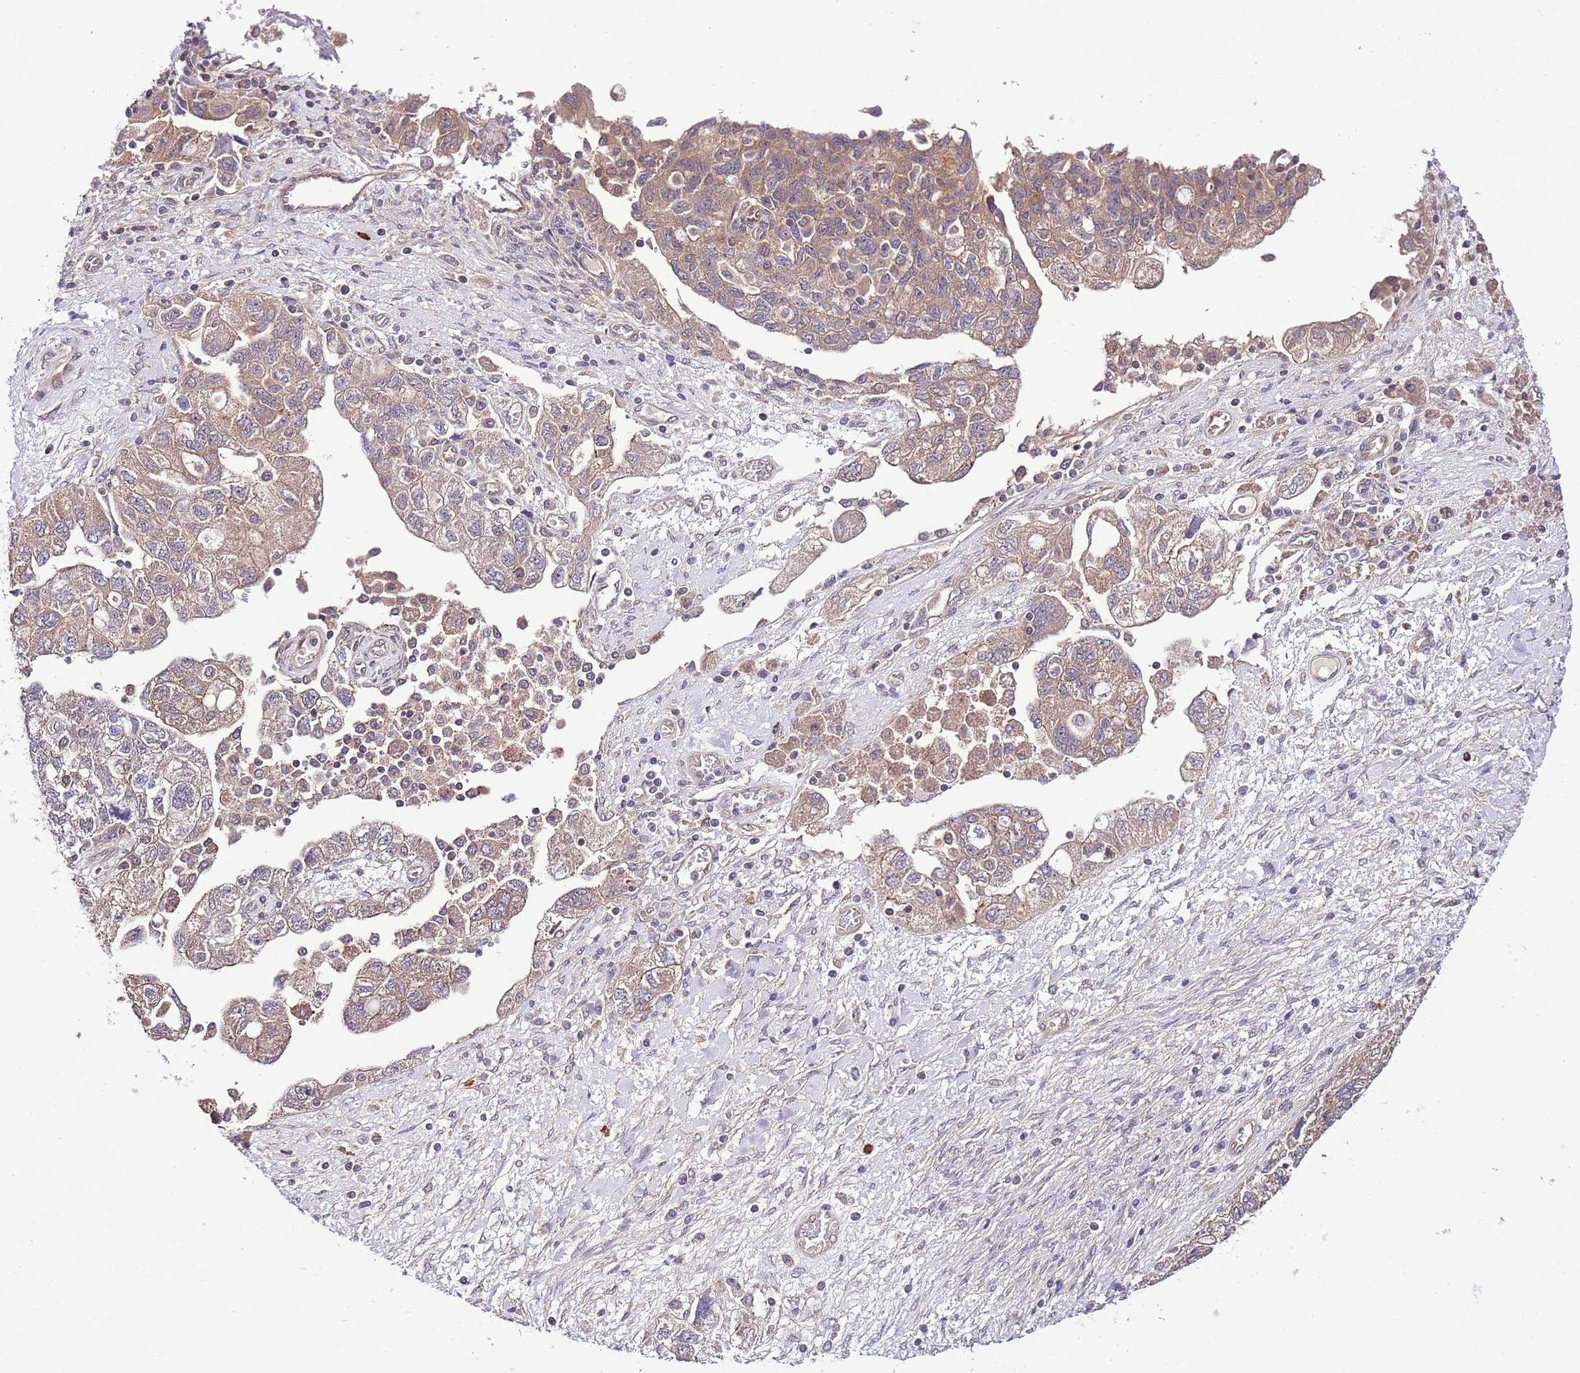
{"staining": {"intensity": "moderate", "quantity": "25%-75%", "location": "cytoplasmic/membranous"}, "tissue": "ovarian cancer", "cell_type": "Tumor cells", "image_type": "cancer", "snomed": [{"axis": "morphology", "description": "Carcinoma, NOS"}, {"axis": "morphology", "description": "Cystadenocarcinoma, serous, NOS"}, {"axis": "topography", "description": "Ovary"}], "caption": "The photomicrograph exhibits a brown stain indicating the presence of a protein in the cytoplasmic/membranous of tumor cells in ovarian cancer.", "gene": "DONSON", "patient": {"sex": "female", "age": 69}}